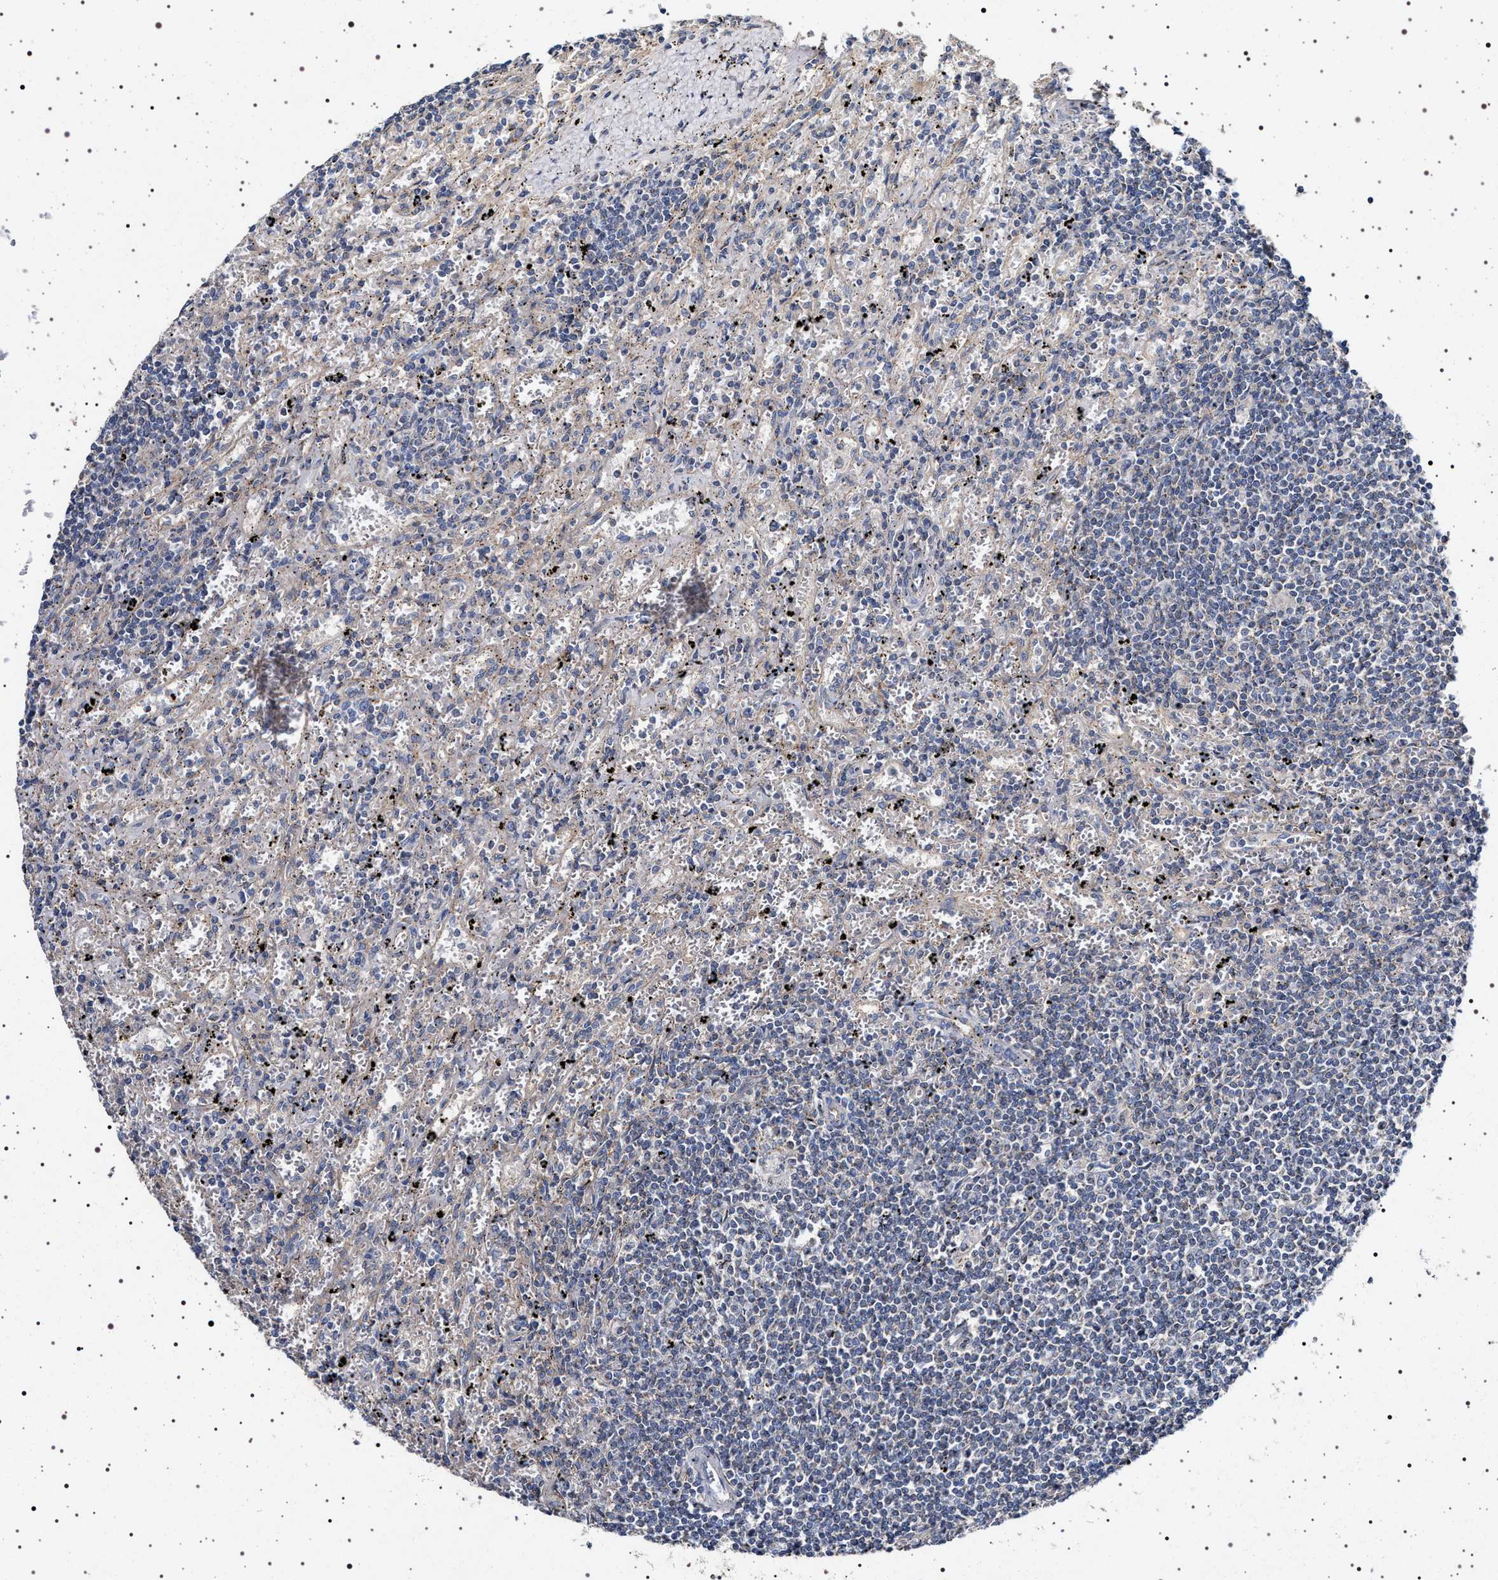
{"staining": {"intensity": "negative", "quantity": "none", "location": "none"}, "tissue": "lymphoma", "cell_type": "Tumor cells", "image_type": "cancer", "snomed": [{"axis": "morphology", "description": "Malignant lymphoma, non-Hodgkin's type, Low grade"}, {"axis": "topography", "description": "Spleen"}], "caption": "IHC of human lymphoma demonstrates no staining in tumor cells. Nuclei are stained in blue.", "gene": "NAALADL2", "patient": {"sex": "male", "age": 76}}